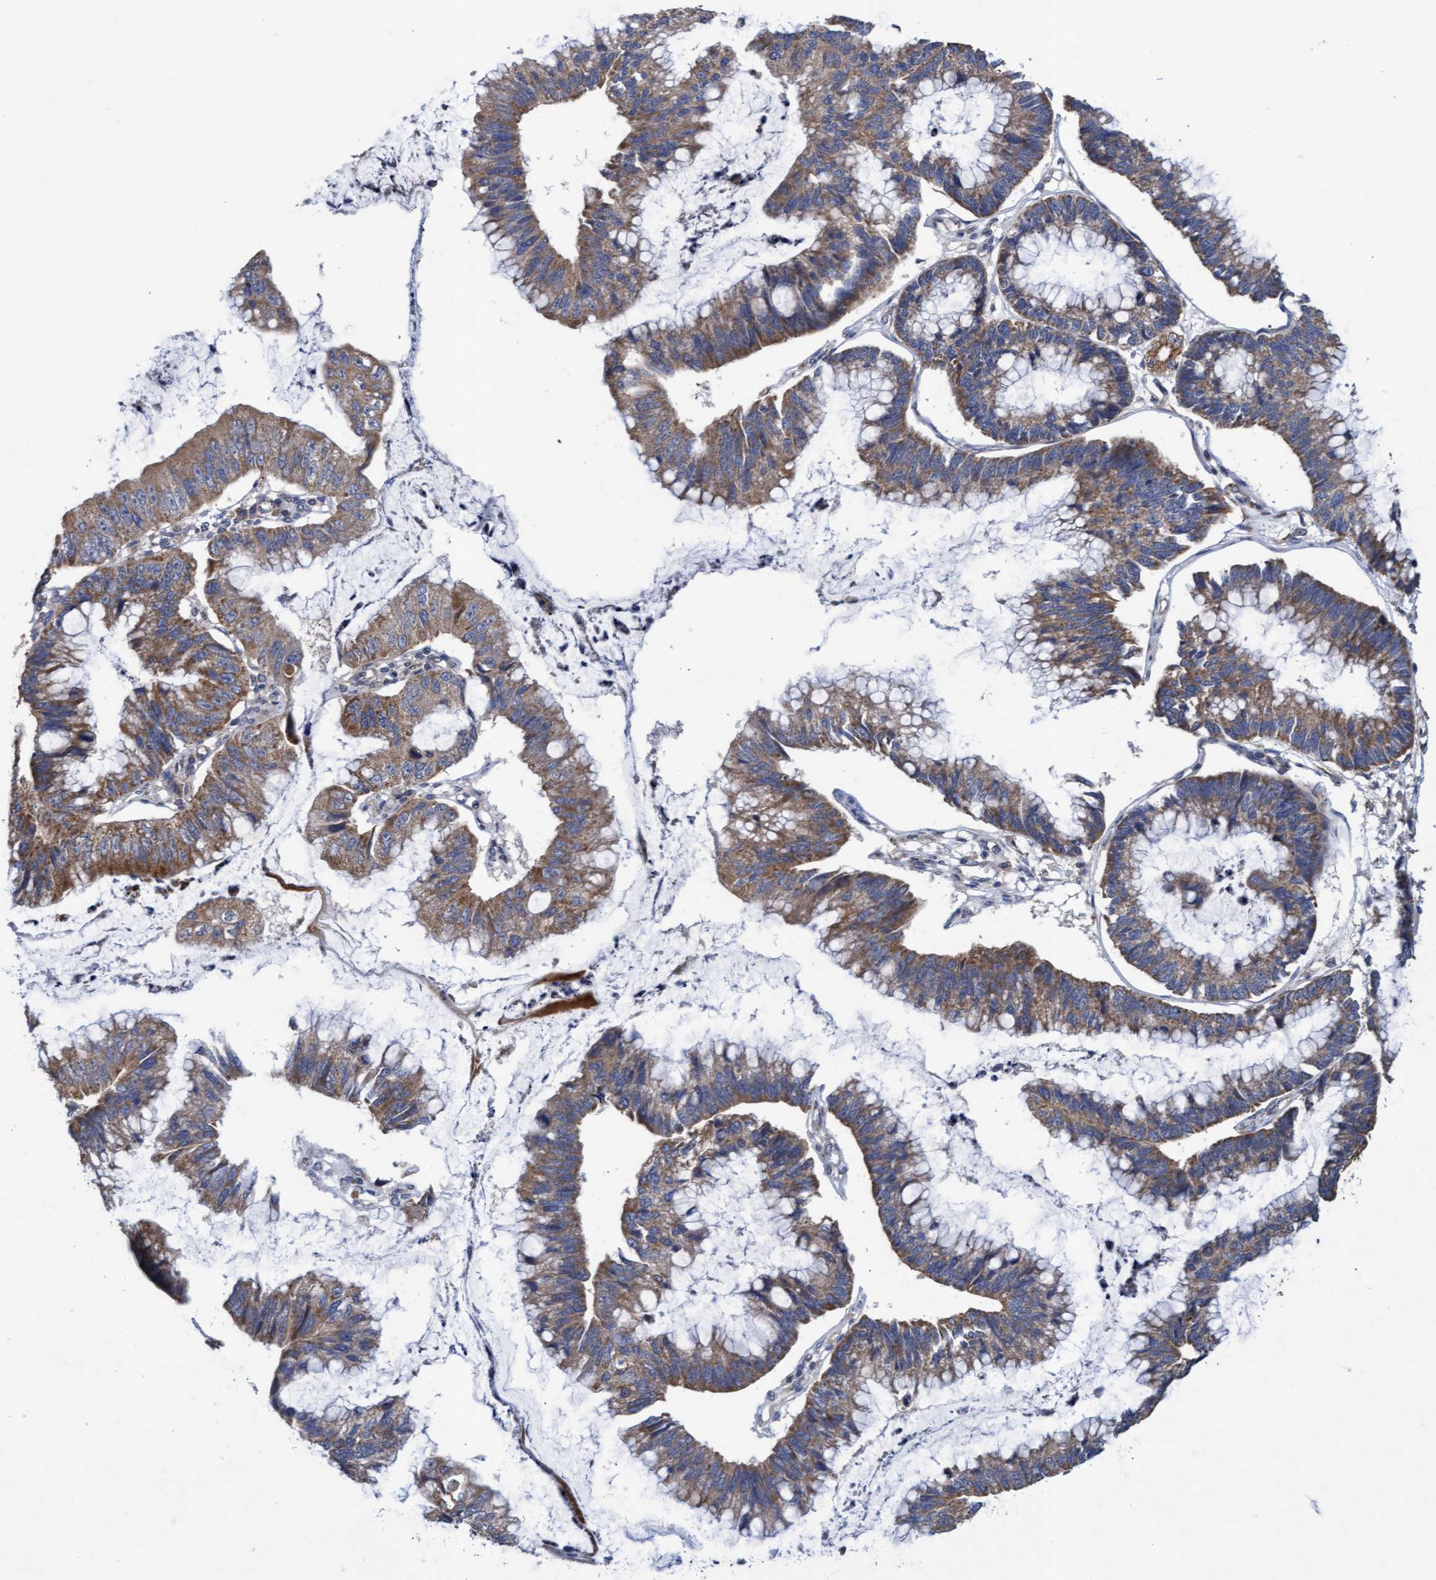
{"staining": {"intensity": "moderate", "quantity": ">75%", "location": "cytoplasmic/membranous"}, "tissue": "stomach cancer", "cell_type": "Tumor cells", "image_type": "cancer", "snomed": [{"axis": "morphology", "description": "Adenocarcinoma, NOS"}, {"axis": "topography", "description": "Stomach"}], "caption": "There is medium levels of moderate cytoplasmic/membranous staining in tumor cells of stomach cancer, as demonstrated by immunohistochemical staining (brown color).", "gene": "MRPL38", "patient": {"sex": "male", "age": 59}}